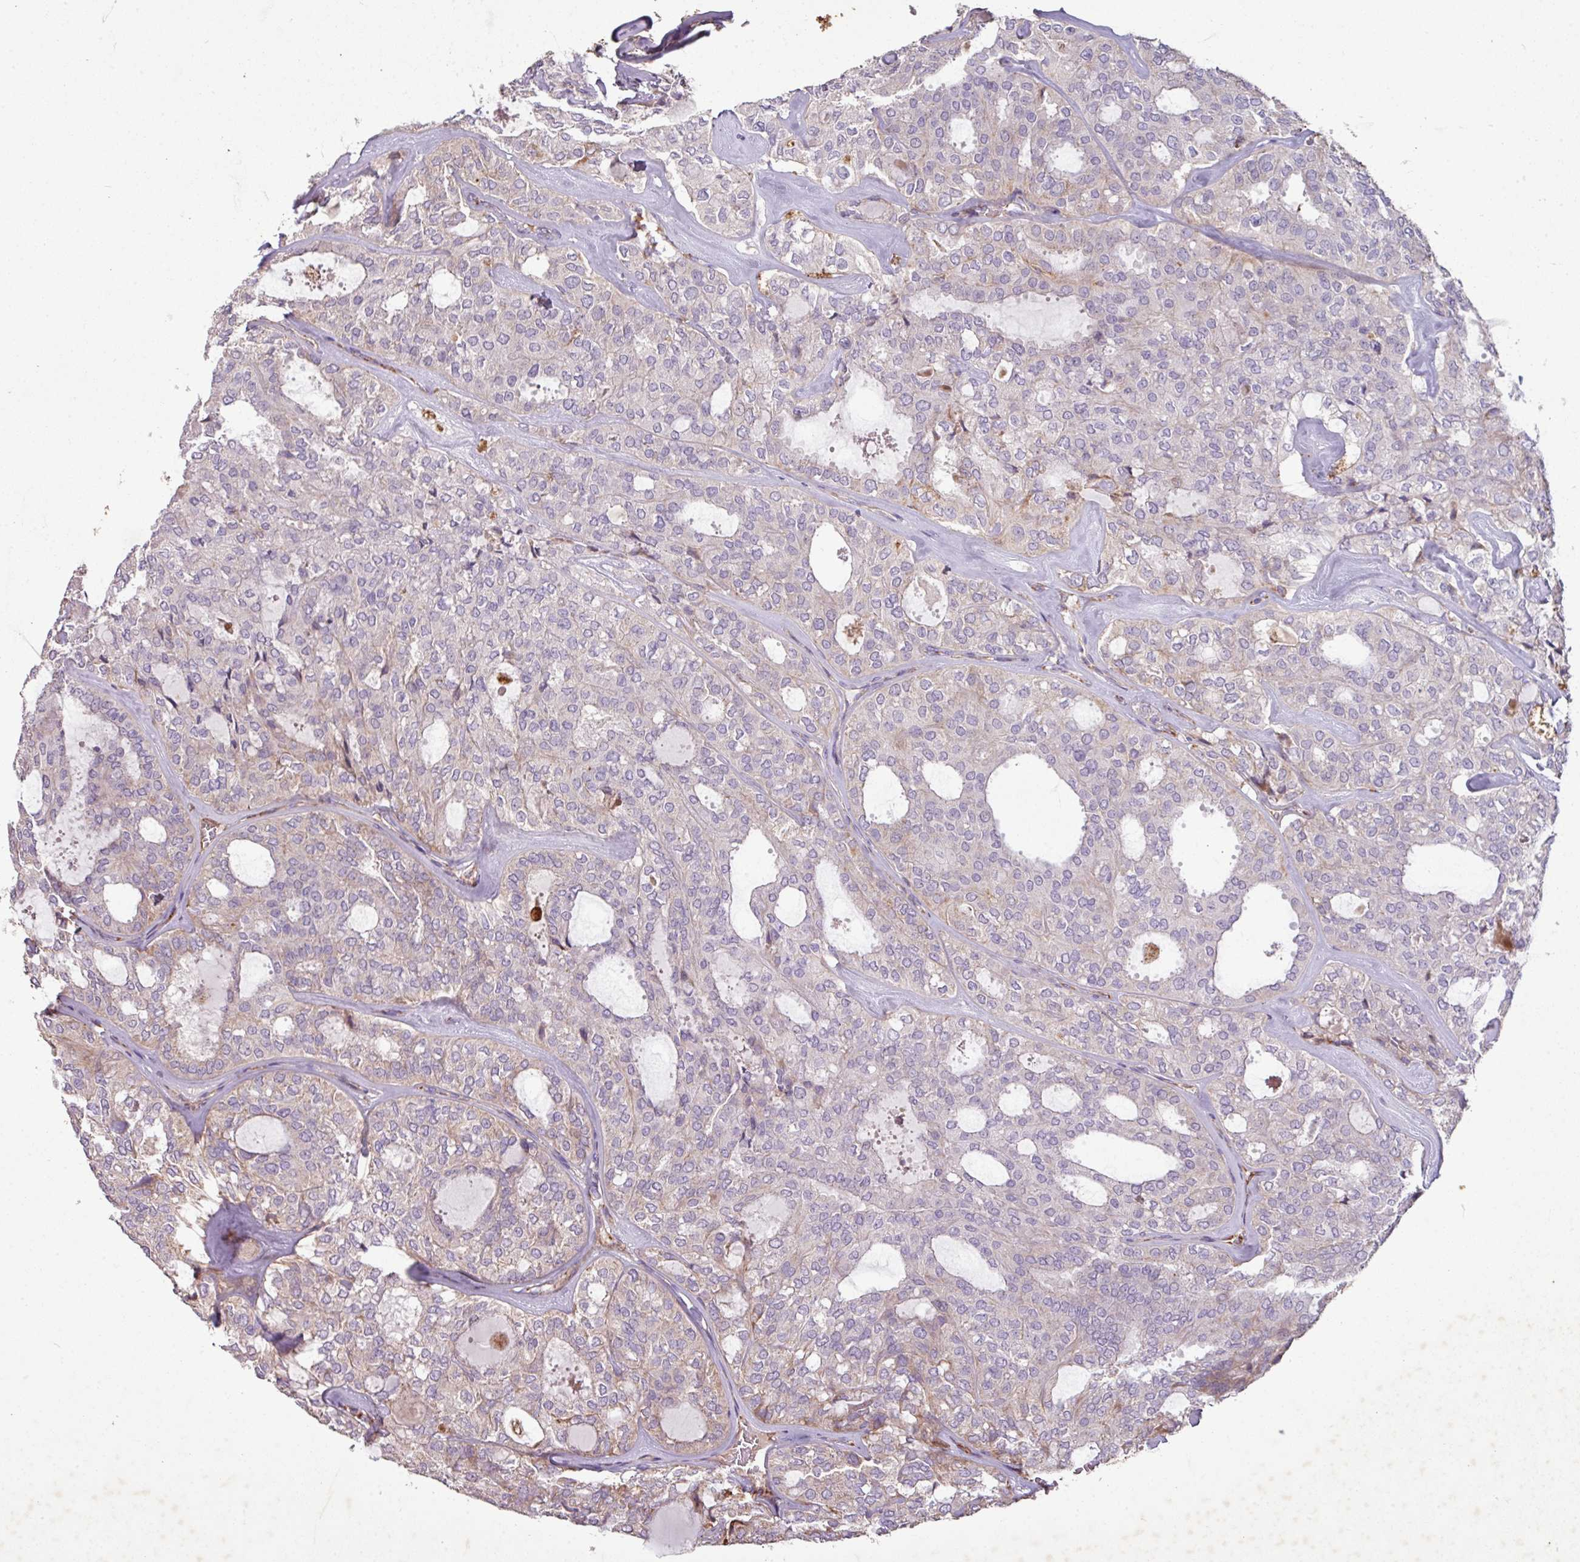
{"staining": {"intensity": "weak", "quantity": "<25%", "location": "cytoplasmic/membranous"}, "tissue": "thyroid cancer", "cell_type": "Tumor cells", "image_type": "cancer", "snomed": [{"axis": "morphology", "description": "Follicular adenoma carcinoma, NOS"}, {"axis": "topography", "description": "Thyroid gland"}], "caption": "This photomicrograph is of follicular adenoma carcinoma (thyroid) stained with immunohistochemistry (IHC) to label a protein in brown with the nuclei are counter-stained blue. There is no expression in tumor cells. The staining was performed using DAB to visualize the protein expression in brown, while the nuclei were stained in blue with hematoxylin (Magnification: 20x).", "gene": "SQOR", "patient": {"sex": "male", "age": 75}}